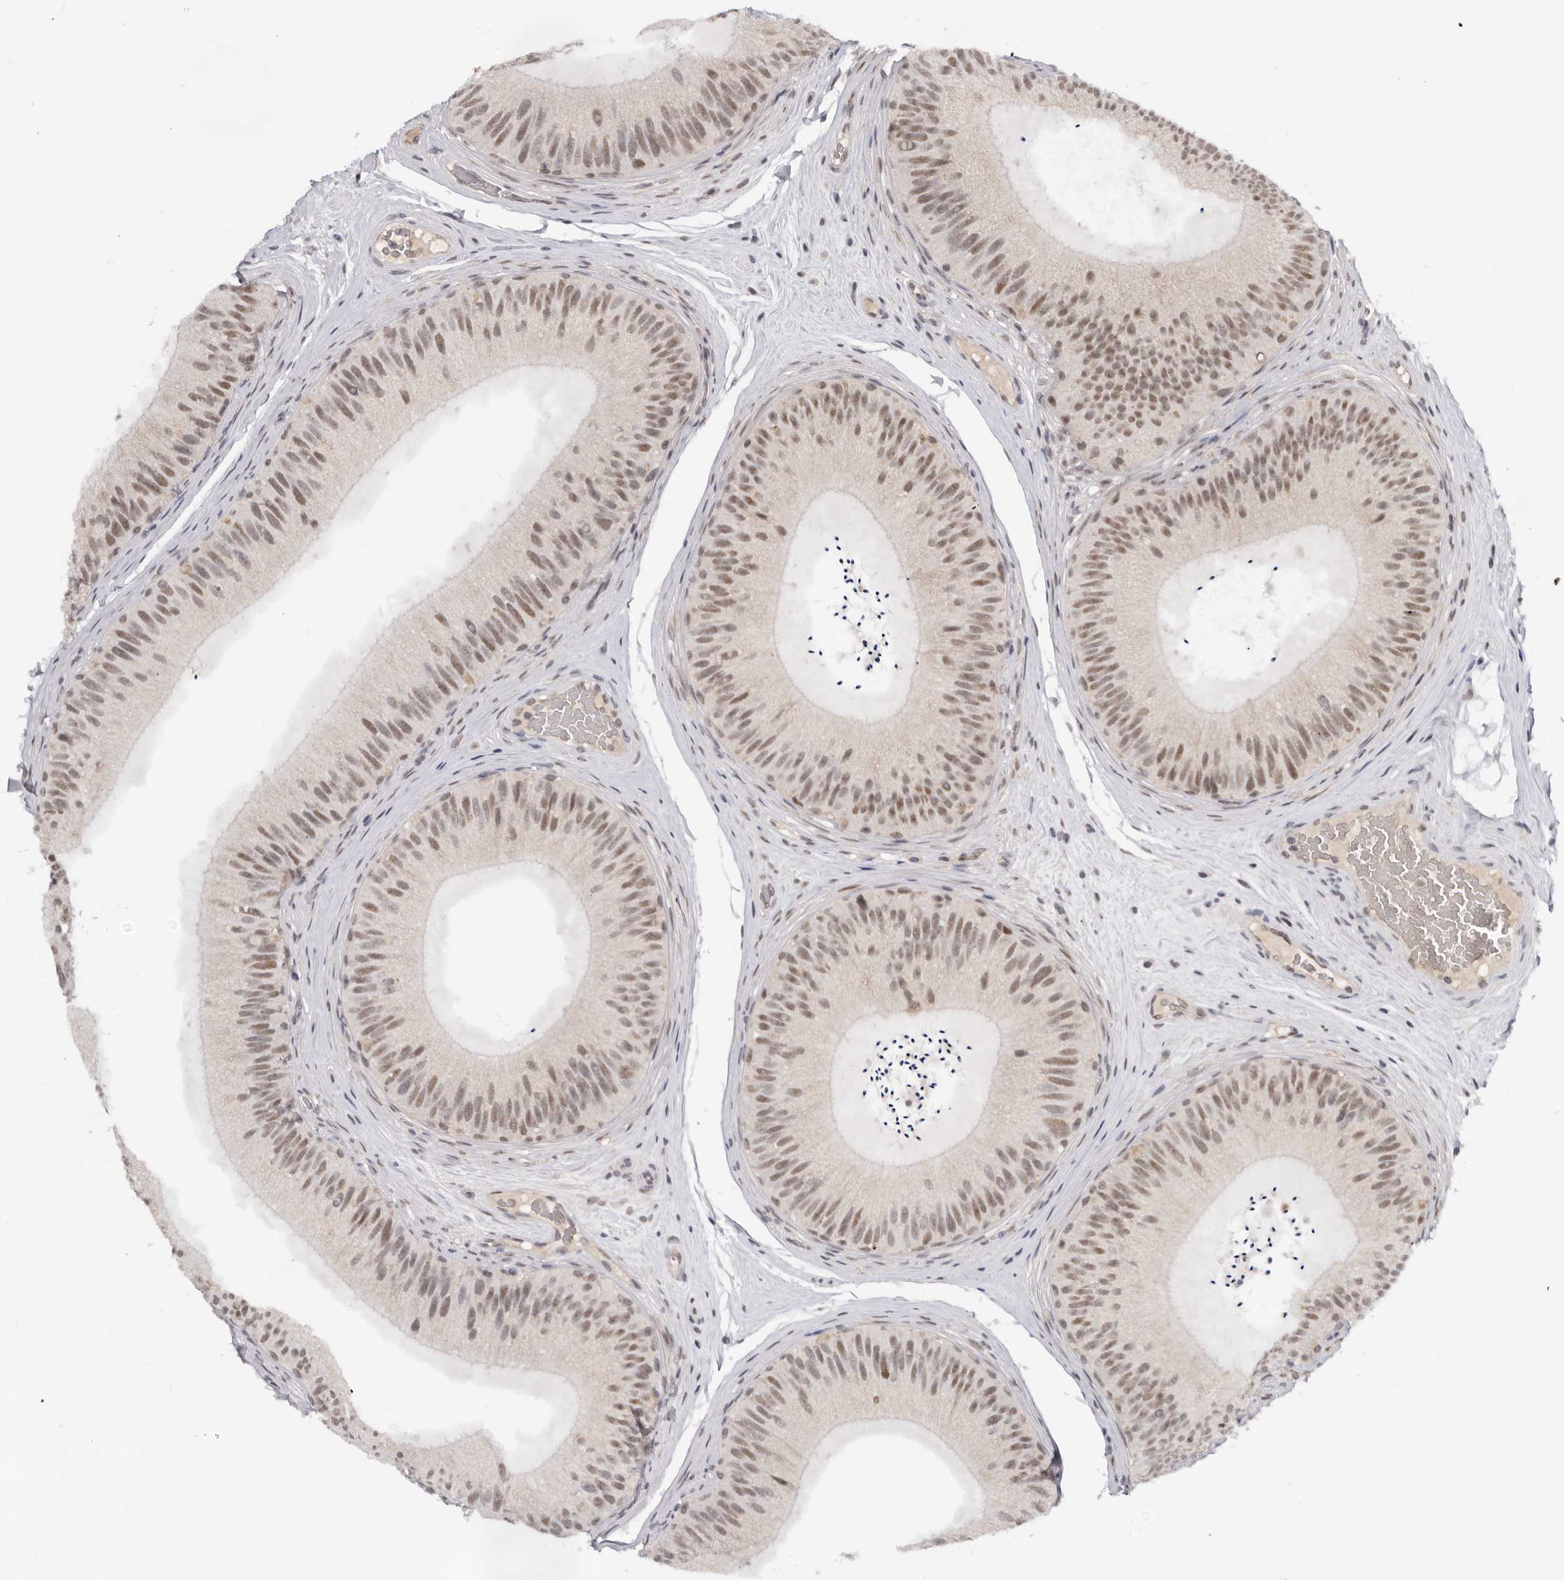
{"staining": {"intensity": "moderate", "quantity": "25%-75%", "location": "cytoplasmic/membranous,nuclear"}, "tissue": "epididymis", "cell_type": "Glandular cells", "image_type": "normal", "snomed": [{"axis": "morphology", "description": "Normal tissue, NOS"}, {"axis": "topography", "description": "Epididymis"}], "caption": "Glandular cells demonstrate moderate cytoplasmic/membranous,nuclear positivity in about 25%-75% of cells in benign epididymis.", "gene": "BRCA2", "patient": {"sex": "male", "age": 45}}